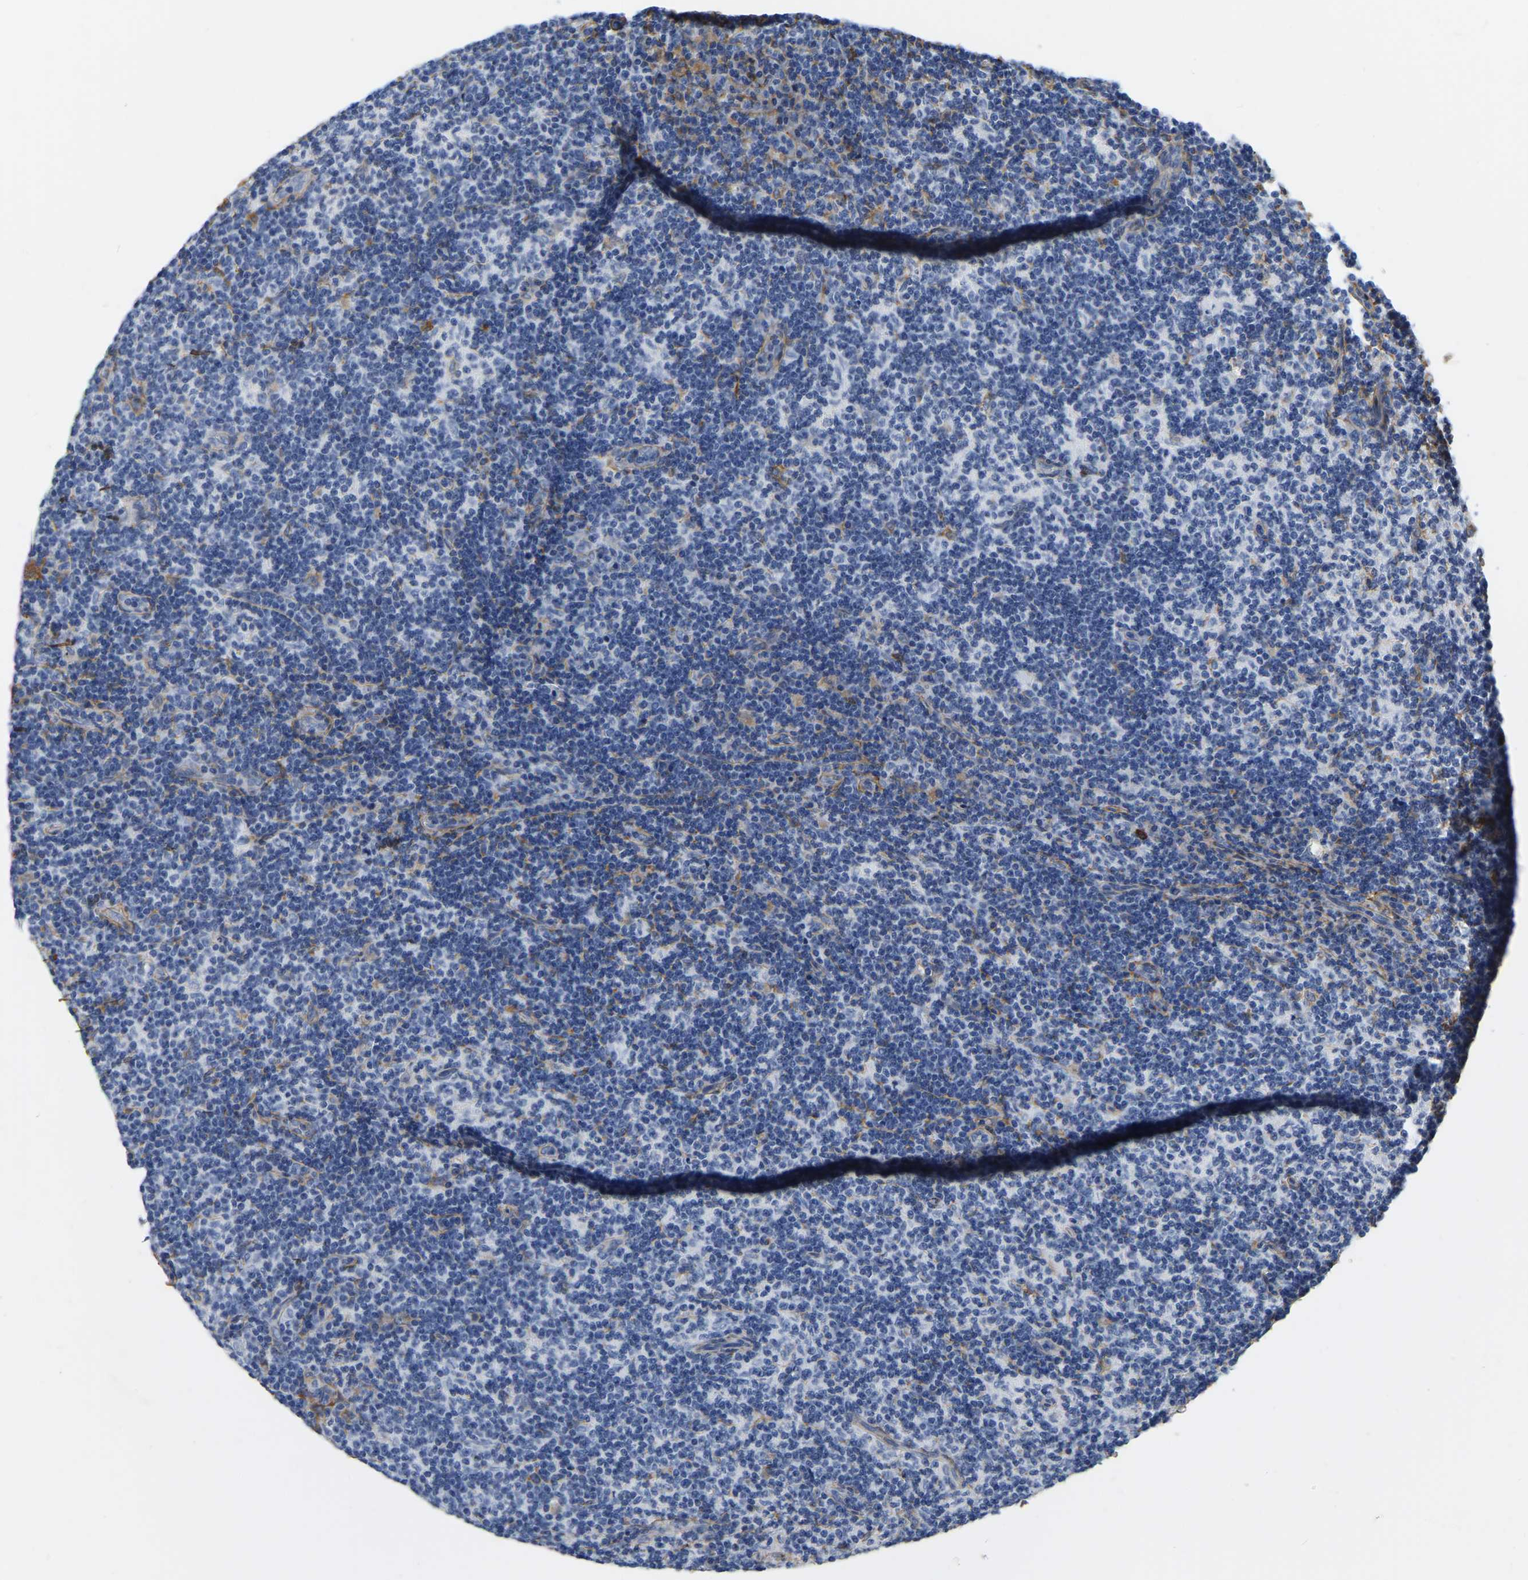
{"staining": {"intensity": "negative", "quantity": "none", "location": "none"}, "tissue": "lymph node", "cell_type": "Germinal center cells", "image_type": "normal", "snomed": [{"axis": "morphology", "description": "Normal tissue, NOS"}, {"axis": "morphology", "description": "Inflammation, NOS"}, {"axis": "topography", "description": "Lymph node"}], "caption": "Germinal center cells show no significant protein expression in benign lymph node.", "gene": "COL6A1", "patient": {"sex": "male", "age": 55}}